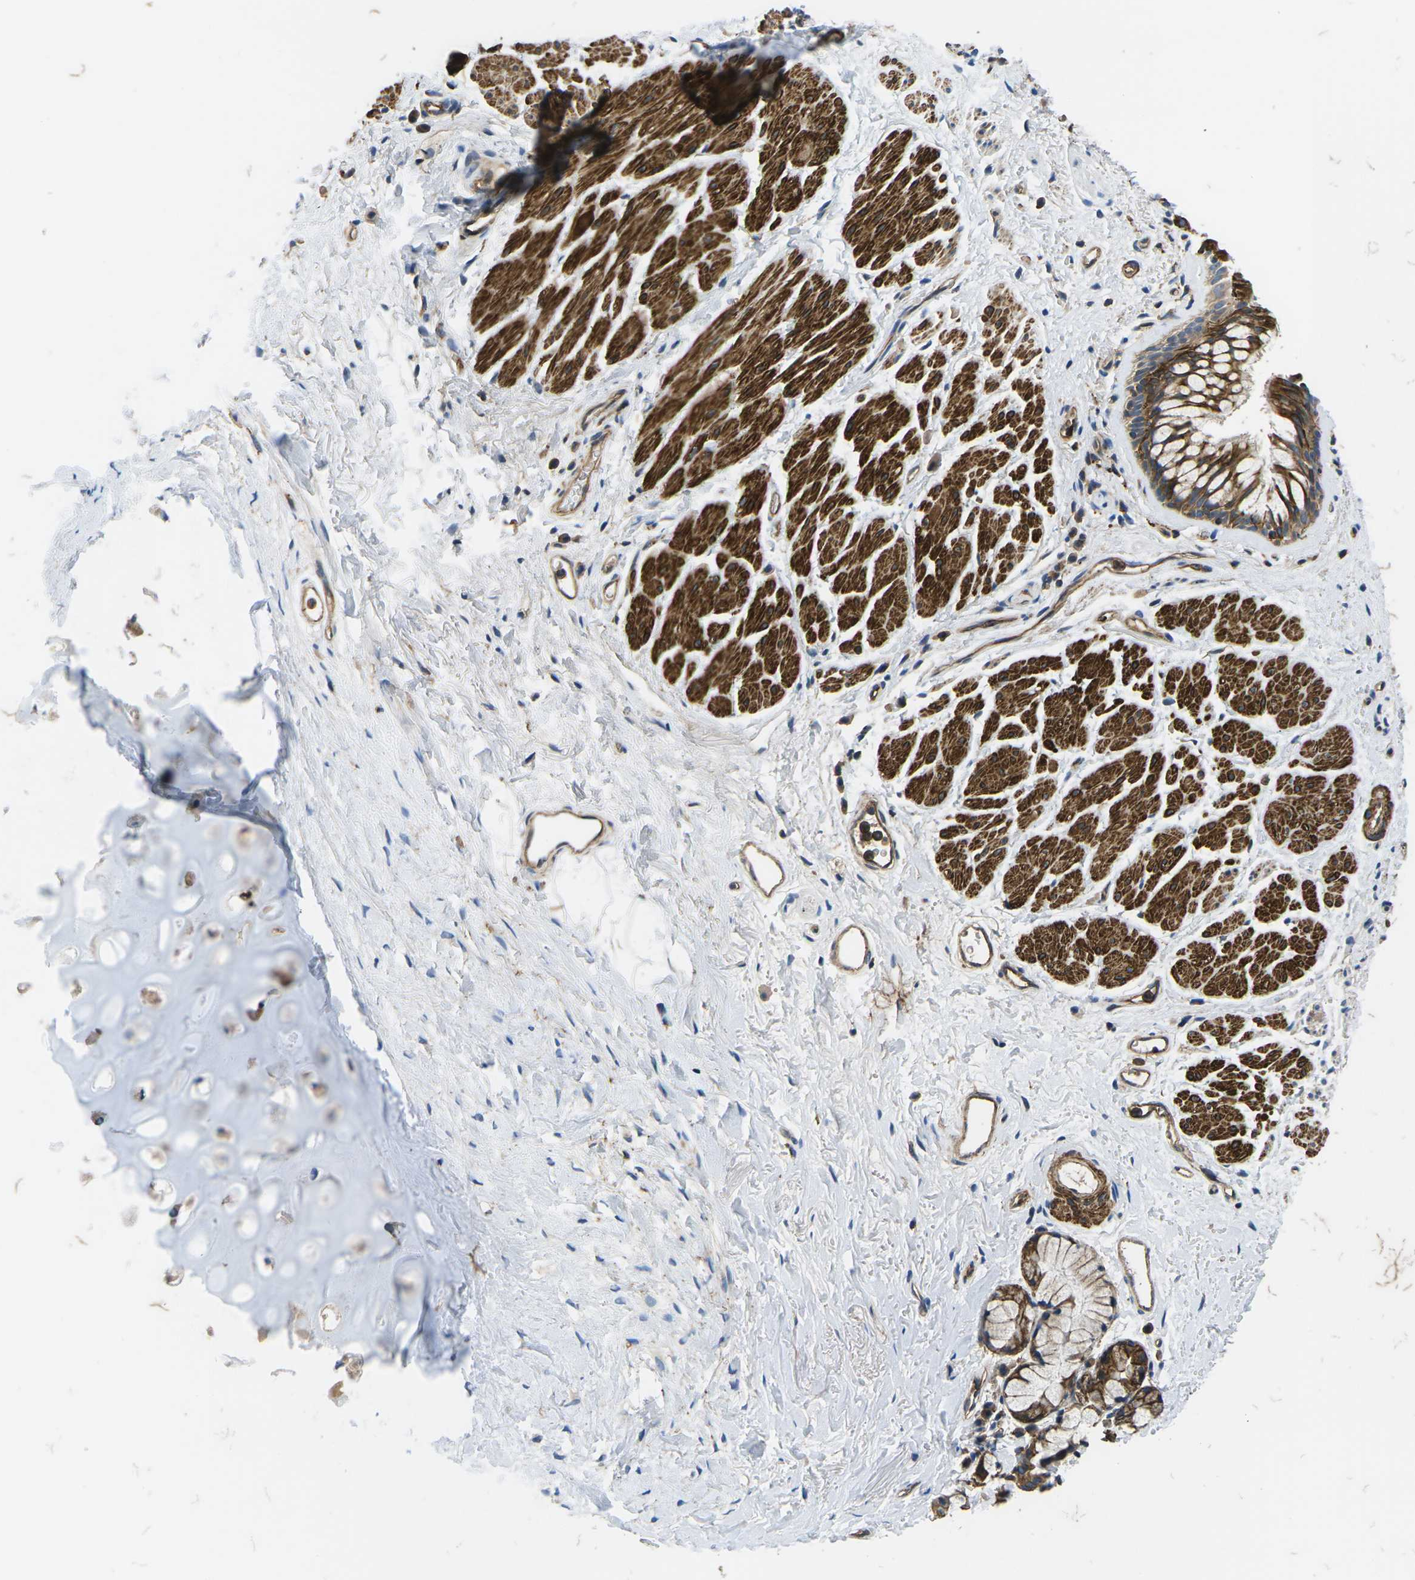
{"staining": {"intensity": "strong", "quantity": ">75%", "location": "cytoplasmic/membranous"}, "tissue": "bronchus", "cell_type": "Respiratory epithelial cells", "image_type": "normal", "snomed": [{"axis": "morphology", "description": "Normal tissue, NOS"}, {"axis": "topography", "description": "Cartilage tissue"}, {"axis": "topography", "description": "Bronchus"}], "caption": "IHC micrograph of unremarkable bronchus: human bronchus stained using IHC shows high levels of strong protein expression localized specifically in the cytoplasmic/membranous of respiratory epithelial cells, appearing as a cytoplasmic/membranous brown color.", "gene": "KCNJ15", "patient": {"sex": "female", "age": 53}}